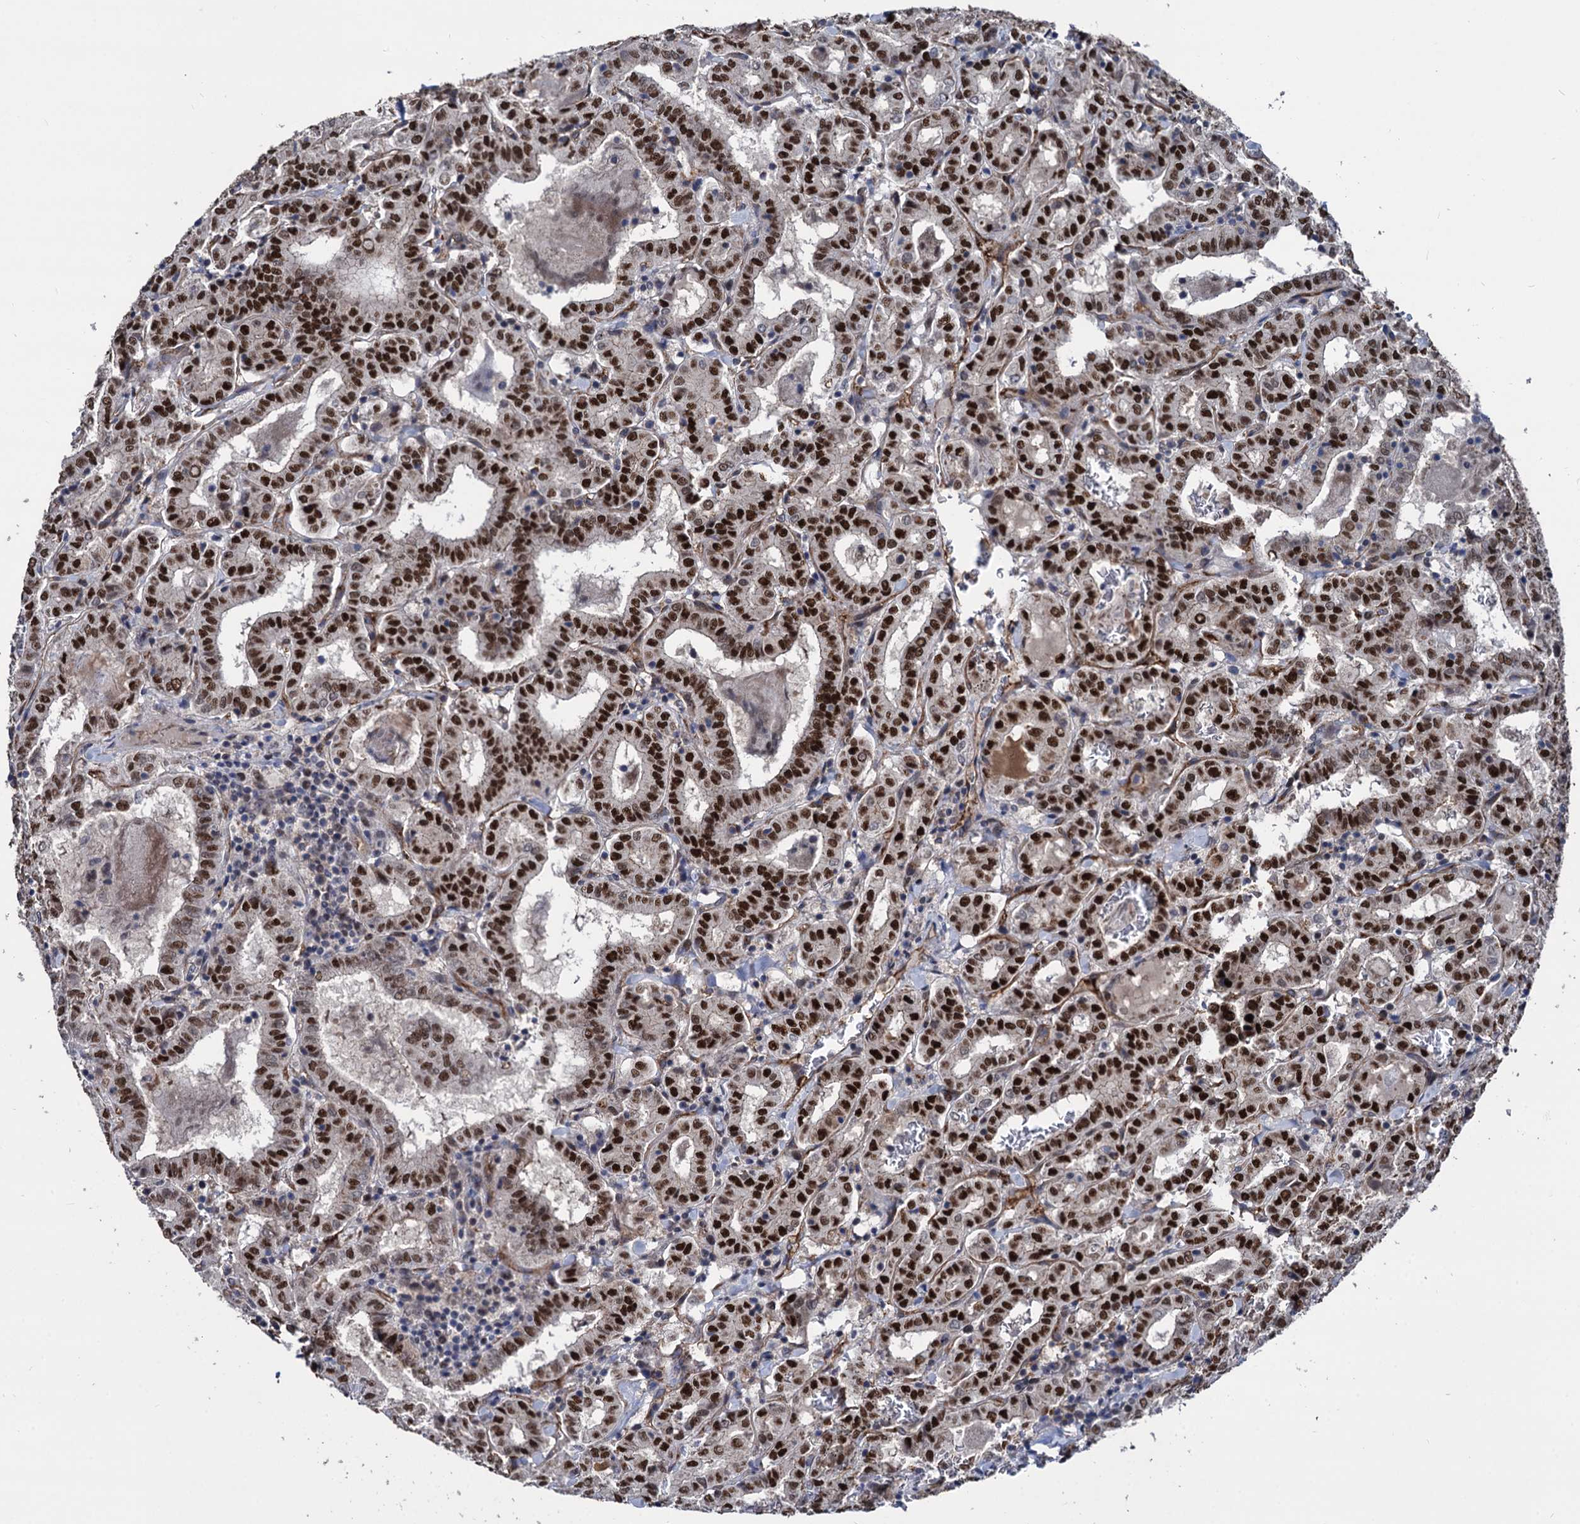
{"staining": {"intensity": "strong", "quantity": ">75%", "location": "nuclear"}, "tissue": "thyroid cancer", "cell_type": "Tumor cells", "image_type": "cancer", "snomed": [{"axis": "morphology", "description": "Papillary adenocarcinoma, NOS"}, {"axis": "topography", "description": "Thyroid gland"}], "caption": "Protein analysis of thyroid cancer (papillary adenocarcinoma) tissue reveals strong nuclear expression in approximately >75% of tumor cells.", "gene": "GALNT11", "patient": {"sex": "female", "age": 72}}